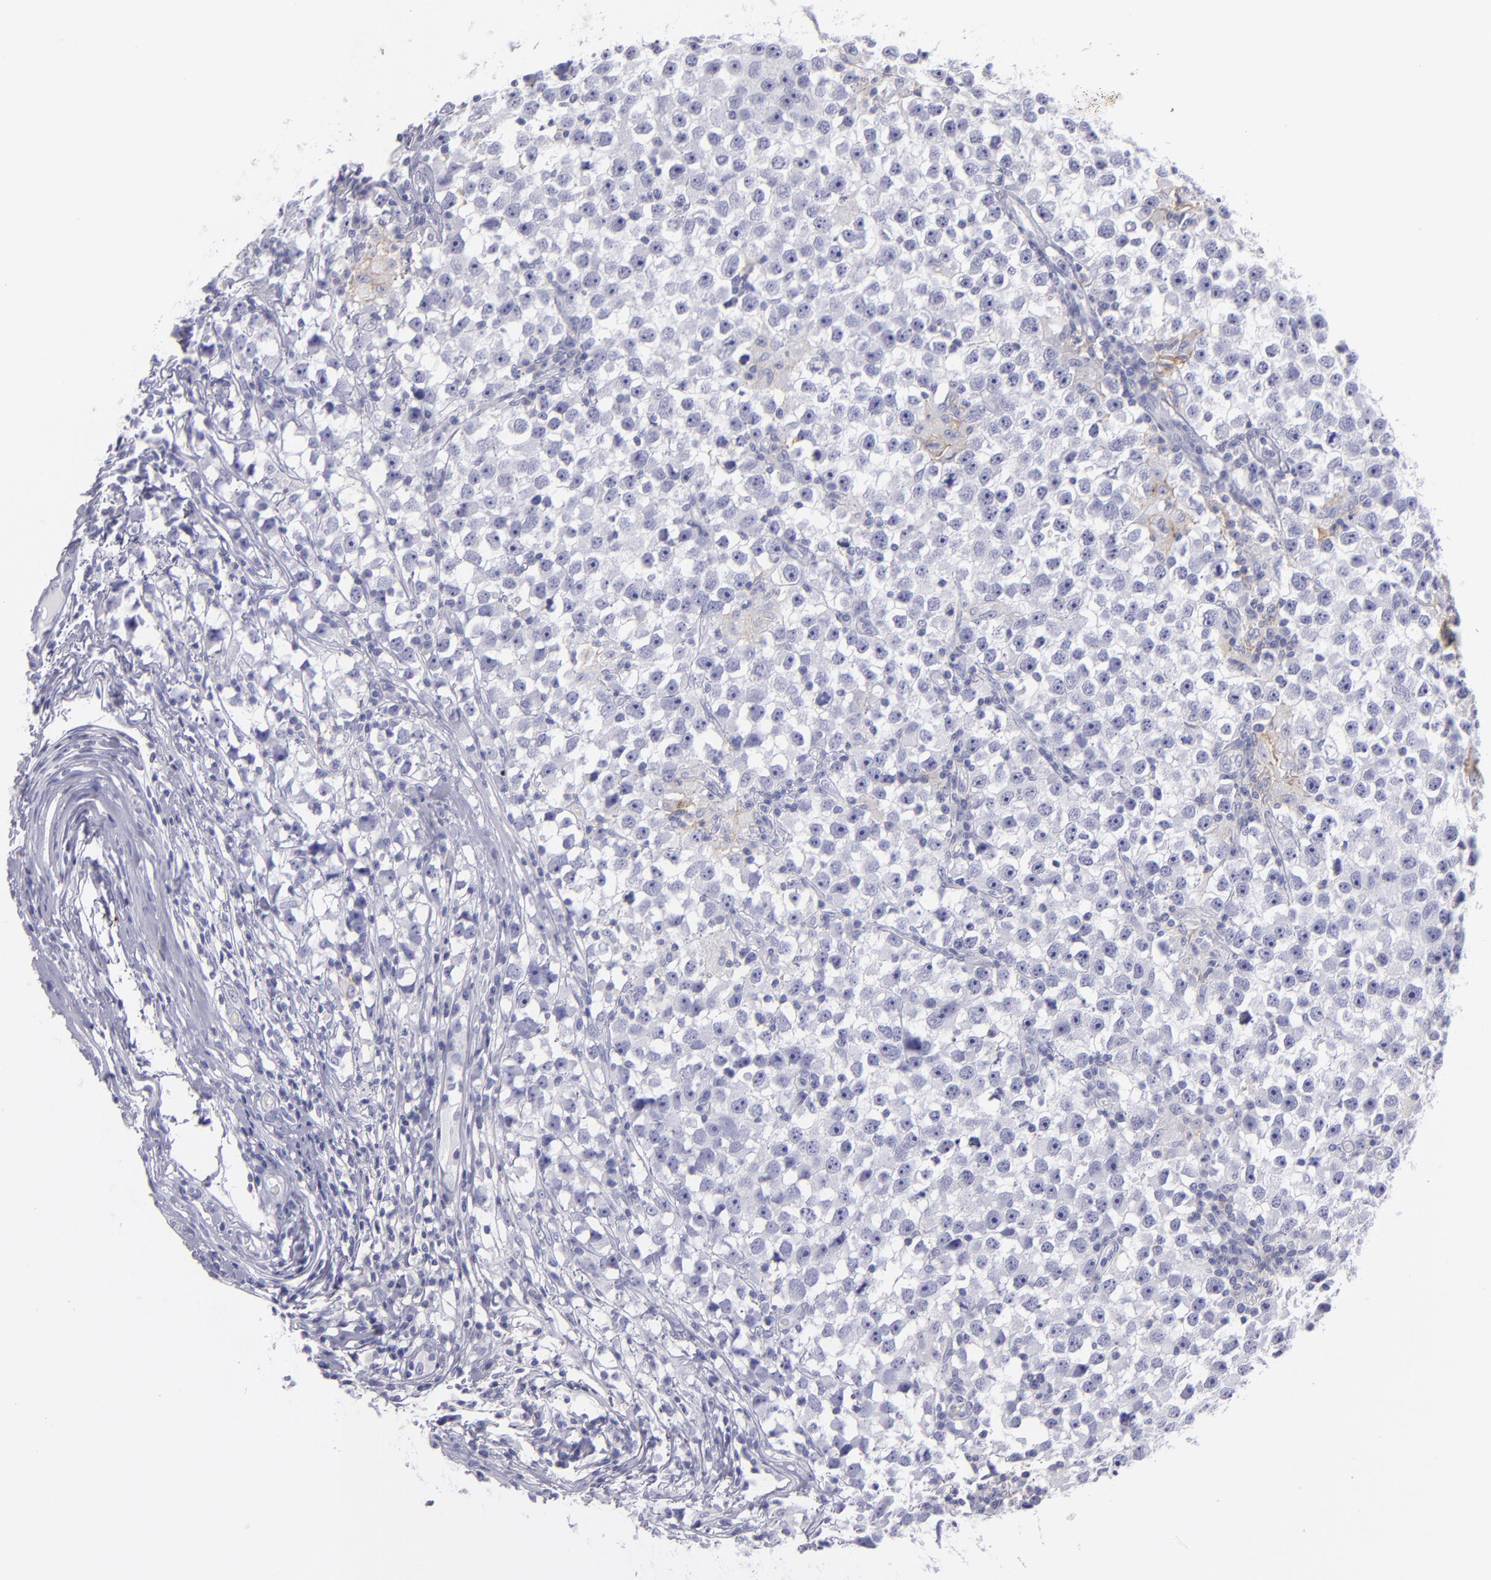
{"staining": {"intensity": "negative", "quantity": "none", "location": "none"}, "tissue": "testis cancer", "cell_type": "Tumor cells", "image_type": "cancer", "snomed": [{"axis": "morphology", "description": "Seminoma, NOS"}, {"axis": "topography", "description": "Testis"}], "caption": "A high-resolution micrograph shows immunohistochemistry (IHC) staining of testis cancer (seminoma), which reveals no significant positivity in tumor cells. Brightfield microscopy of IHC stained with DAB (brown) and hematoxylin (blue), captured at high magnification.", "gene": "CD82", "patient": {"sex": "male", "age": 33}}